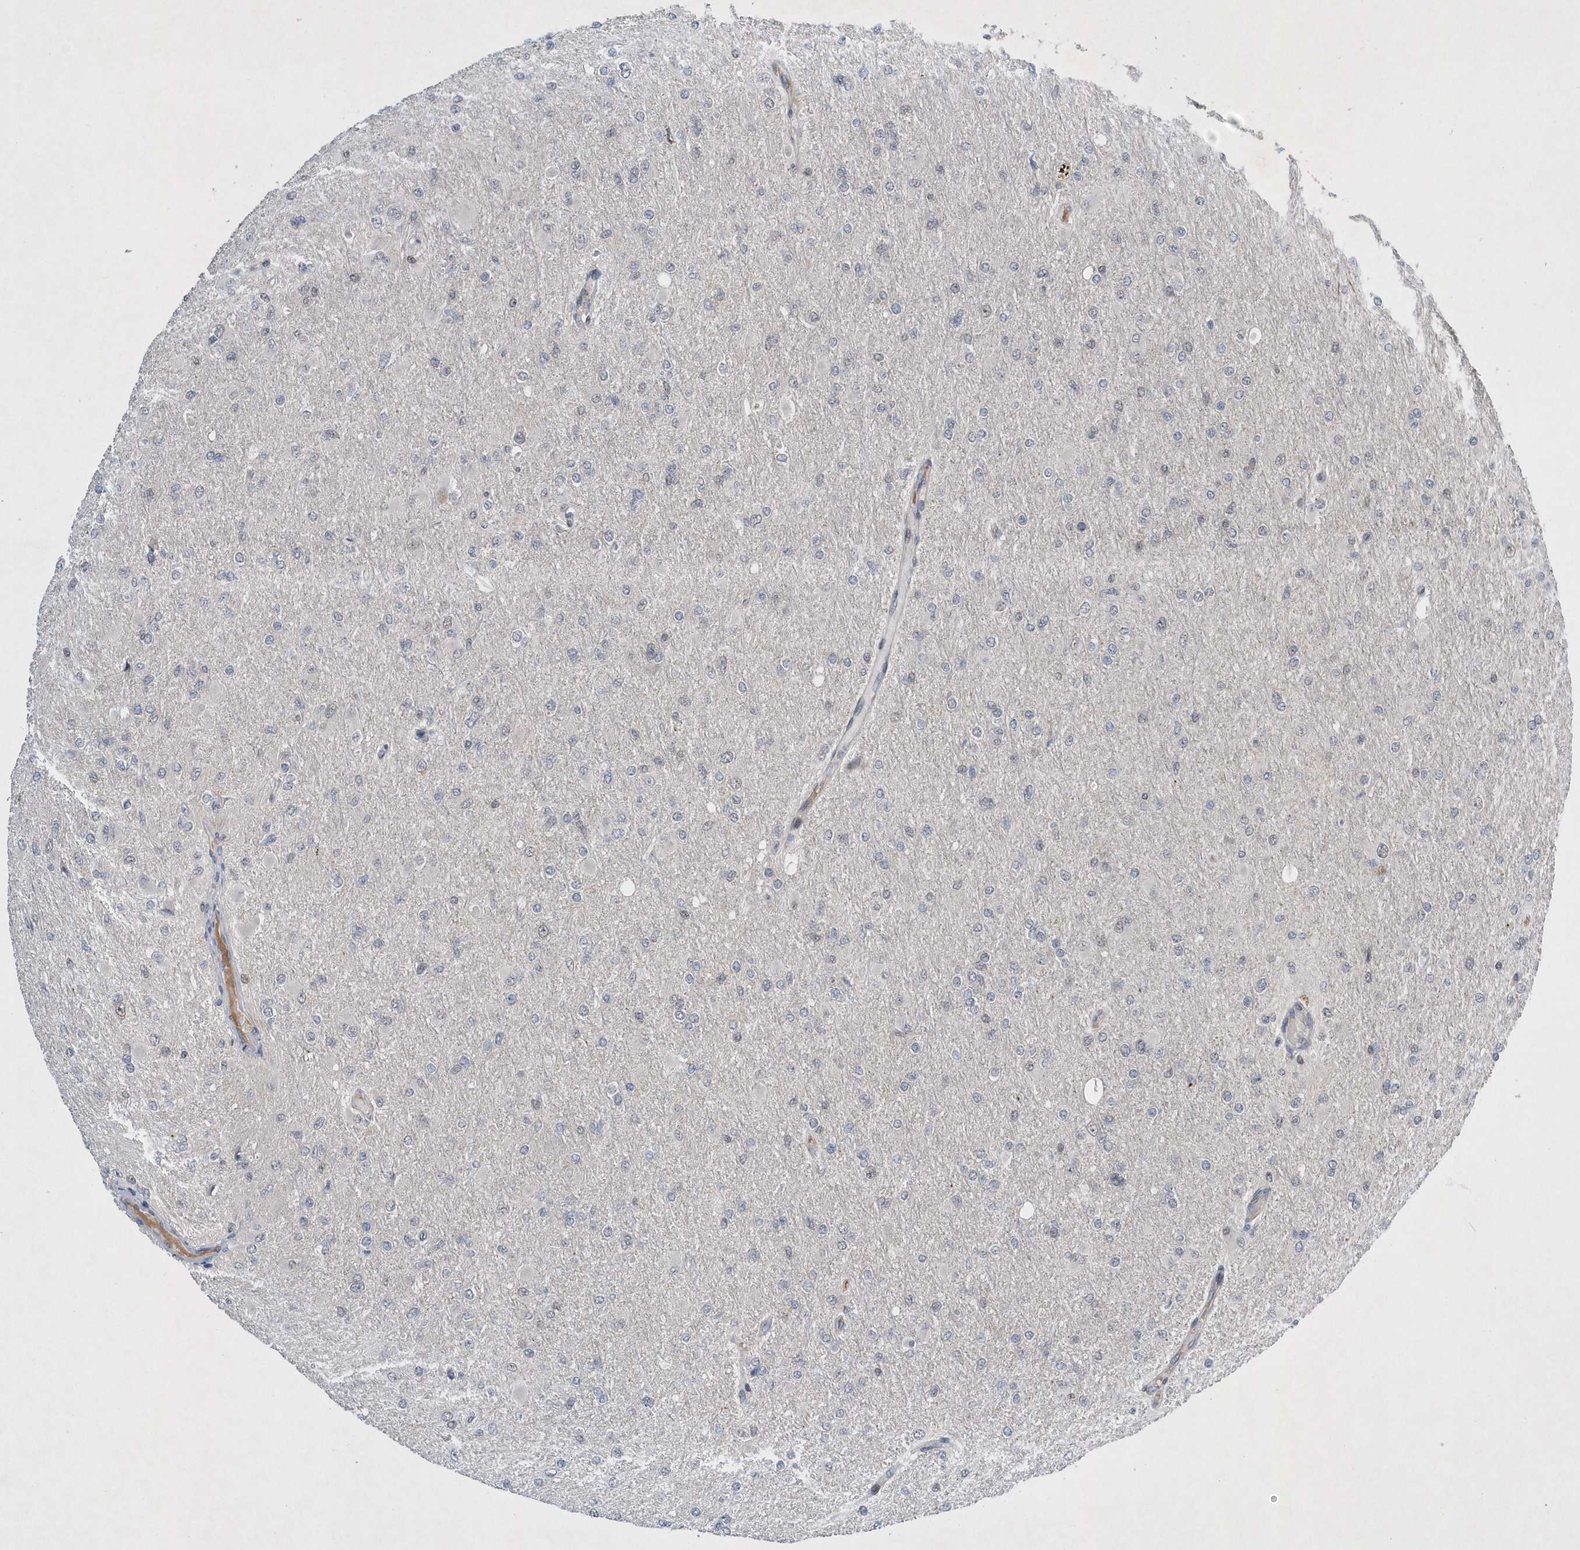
{"staining": {"intensity": "negative", "quantity": "none", "location": "none"}, "tissue": "glioma", "cell_type": "Tumor cells", "image_type": "cancer", "snomed": [{"axis": "morphology", "description": "Glioma, malignant, High grade"}, {"axis": "topography", "description": "Cerebral cortex"}], "caption": "This is an immunohistochemistry (IHC) histopathology image of glioma. There is no expression in tumor cells.", "gene": "FAM217A", "patient": {"sex": "female", "age": 36}}